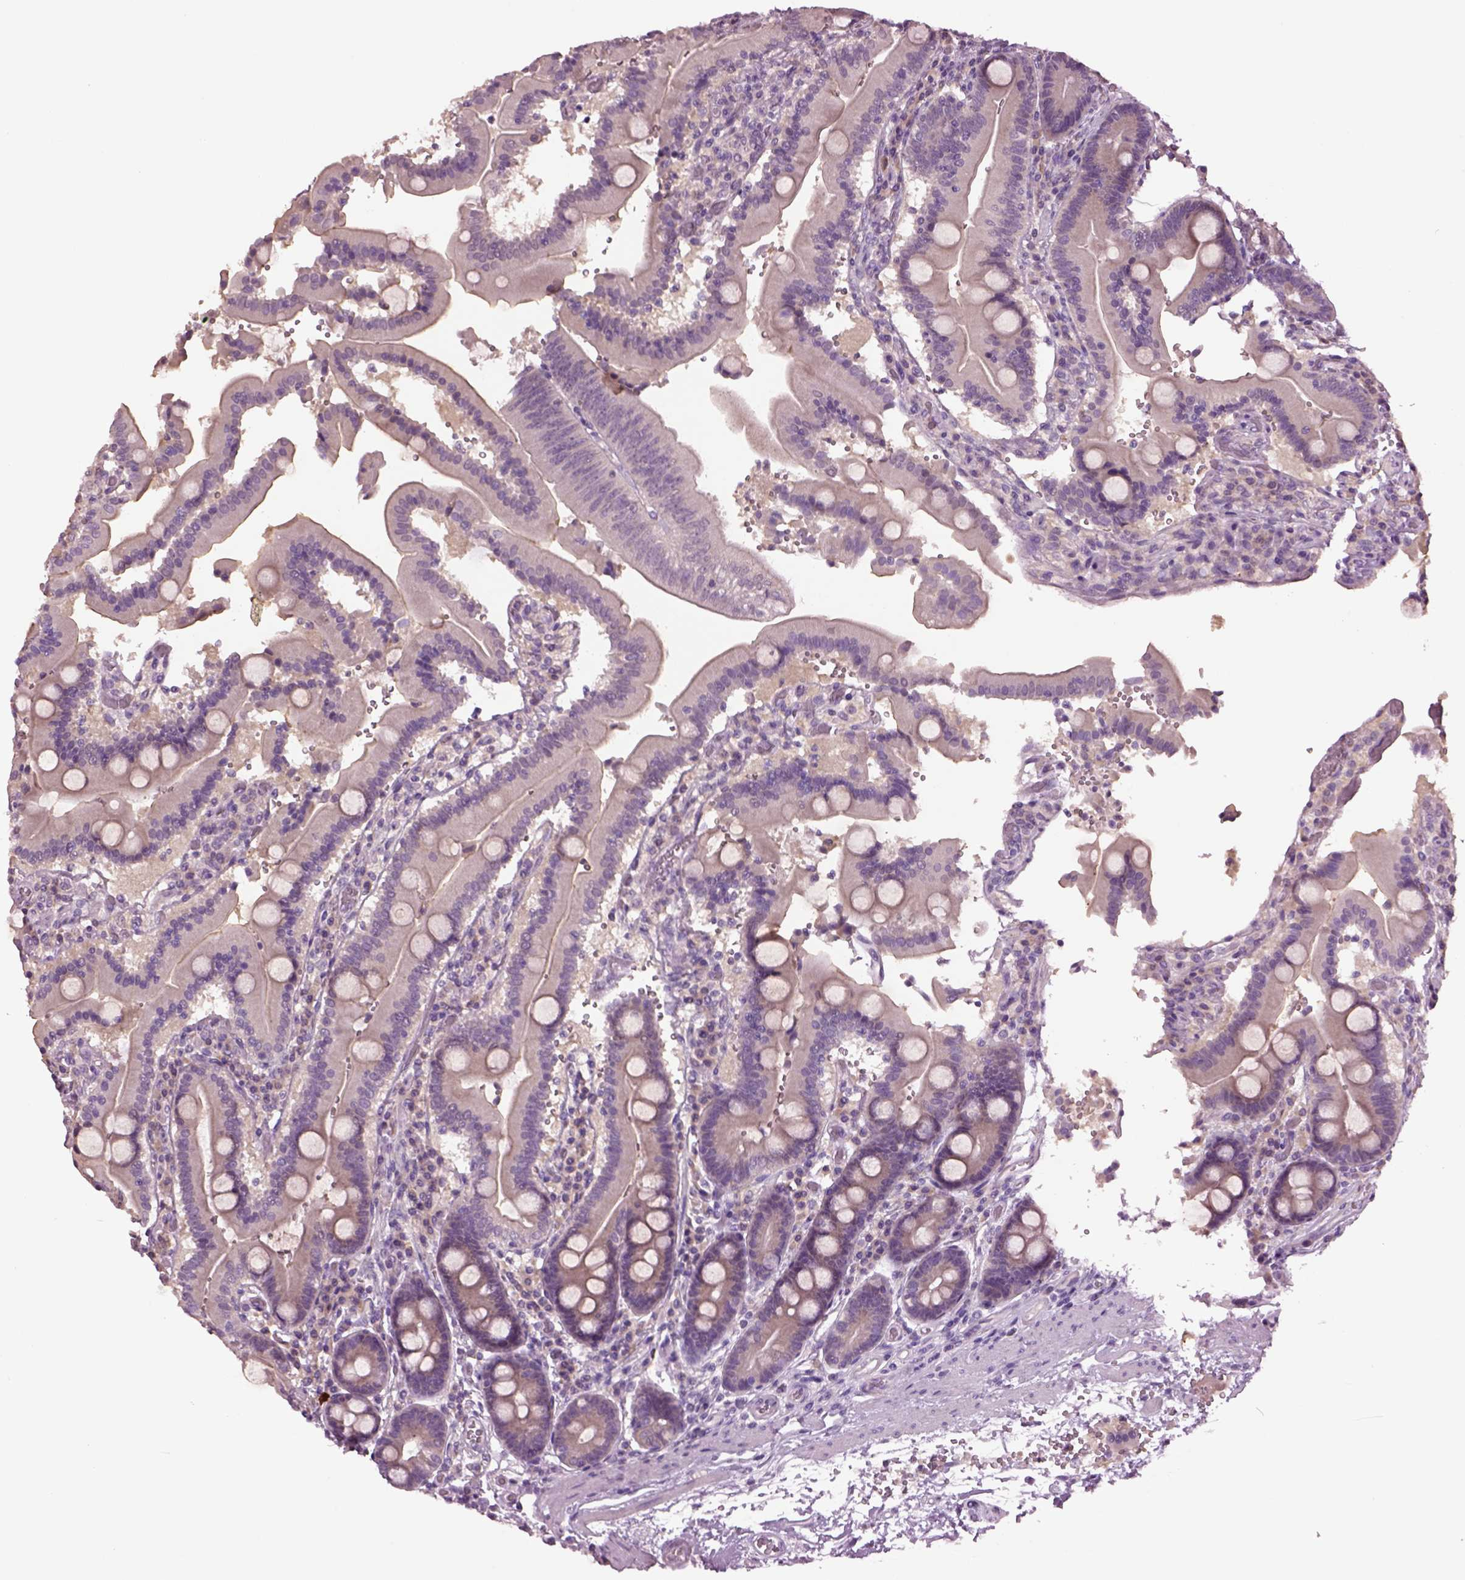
{"staining": {"intensity": "negative", "quantity": "none", "location": "none"}, "tissue": "duodenum", "cell_type": "Glandular cells", "image_type": "normal", "snomed": [{"axis": "morphology", "description": "Normal tissue, NOS"}, {"axis": "topography", "description": "Duodenum"}], "caption": "Benign duodenum was stained to show a protein in brown. There is no significant expression in glandular cells. (Immunohistochemistry, brightfield microscopy, high magnification).", "gene": "CLPSL1", "patient": {"sex": "female", "age": 62}}